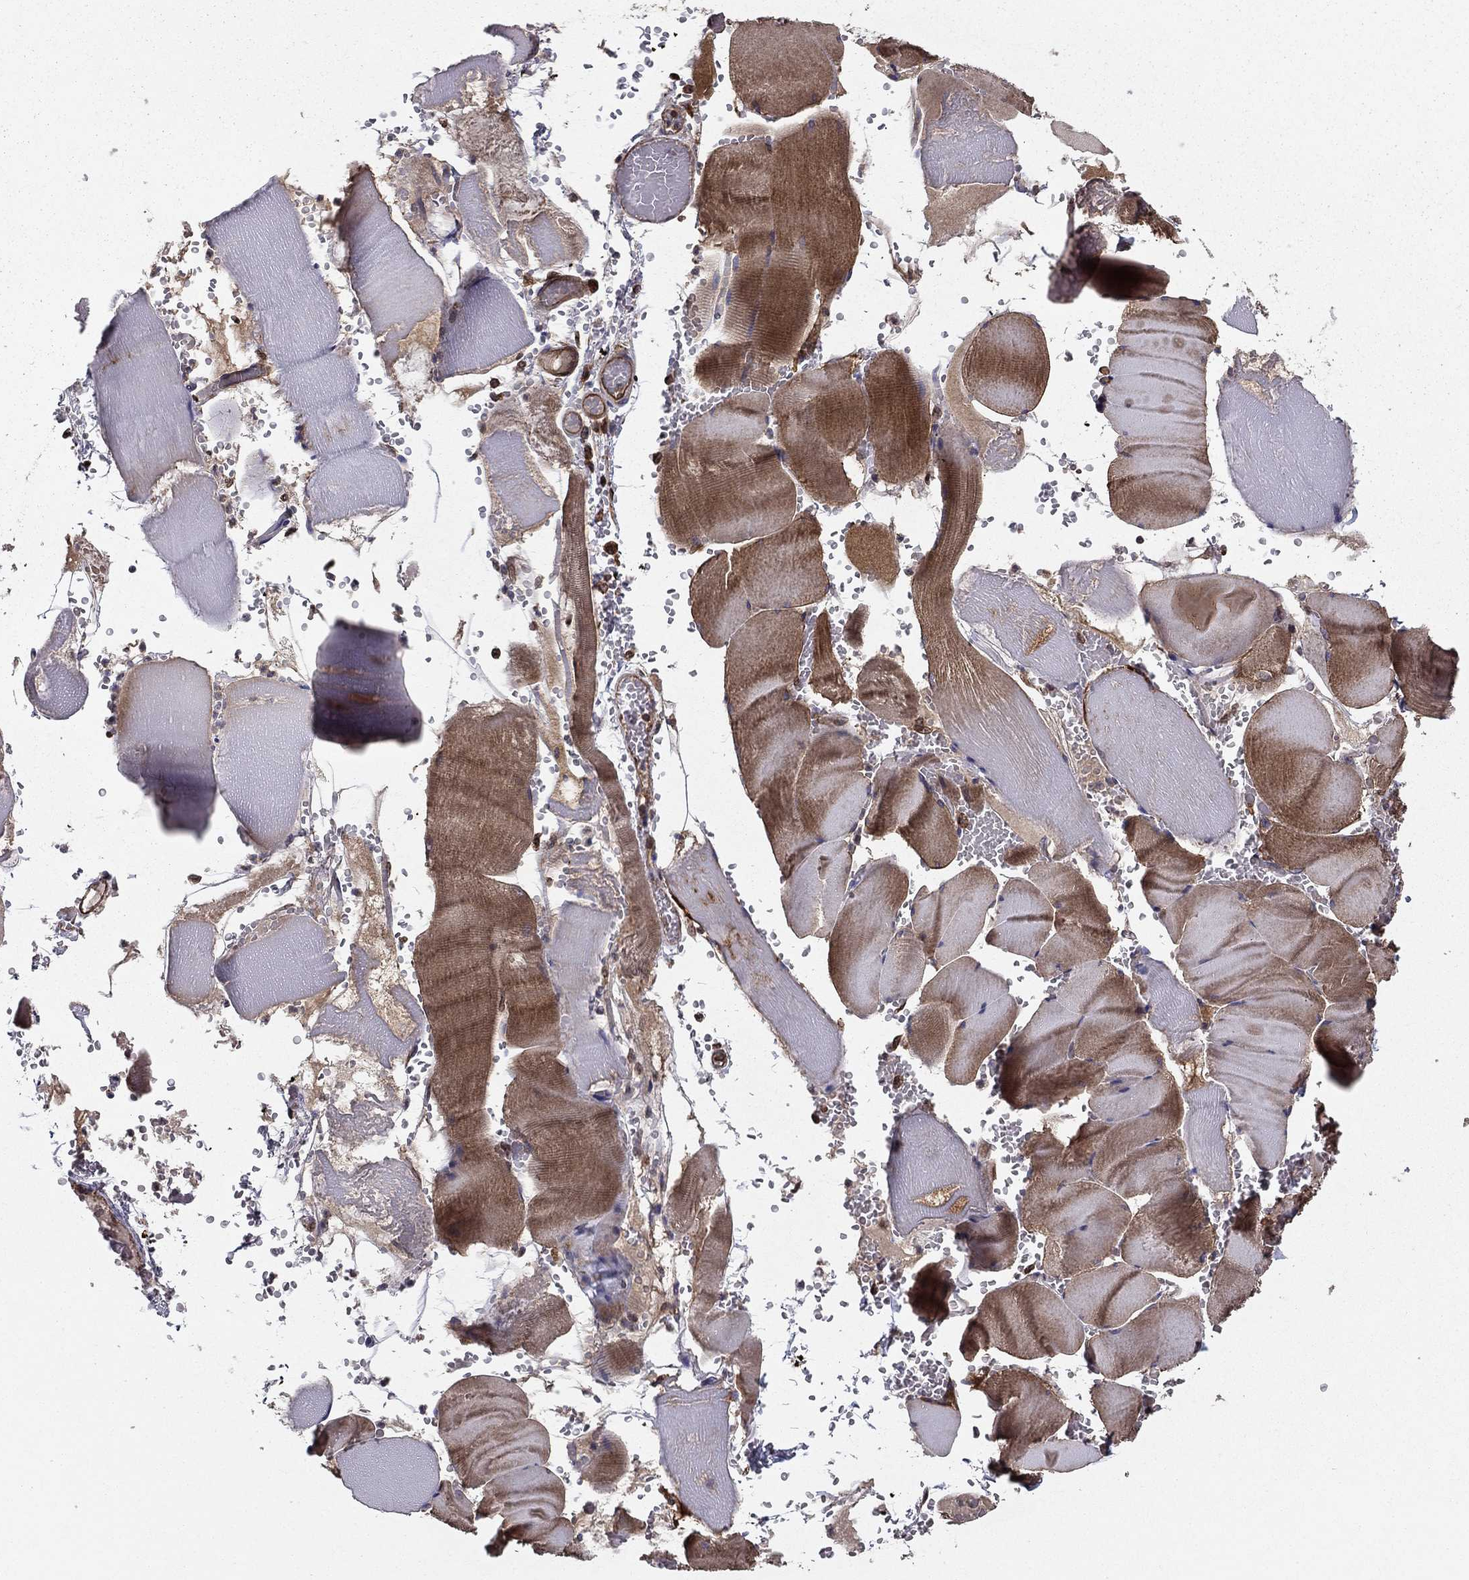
{"staining": {"intensity": "moderate", "quantity": "25%-75%", "location": "cytoplasmic/membranous"}, "tissue": "skeletal muscle", "cell_type": "Myocytes", "image_type": "normal", "snomed": [{"axis": "morphology", "description": "Normal tissue, NOS"}, {"axis": "topography", "description": "Skeletal muscle"}], "caption": "DAB (3,3'-diaminobenzidine) immunohistochemical staining of unremarkable skeletal muscle reveals moderate cytoplasmic/membranous protein positivity in approximately 25%-75% of myocytes.", "gene": "SHMT1", "patient": {"sex": "male", "age": 56}}